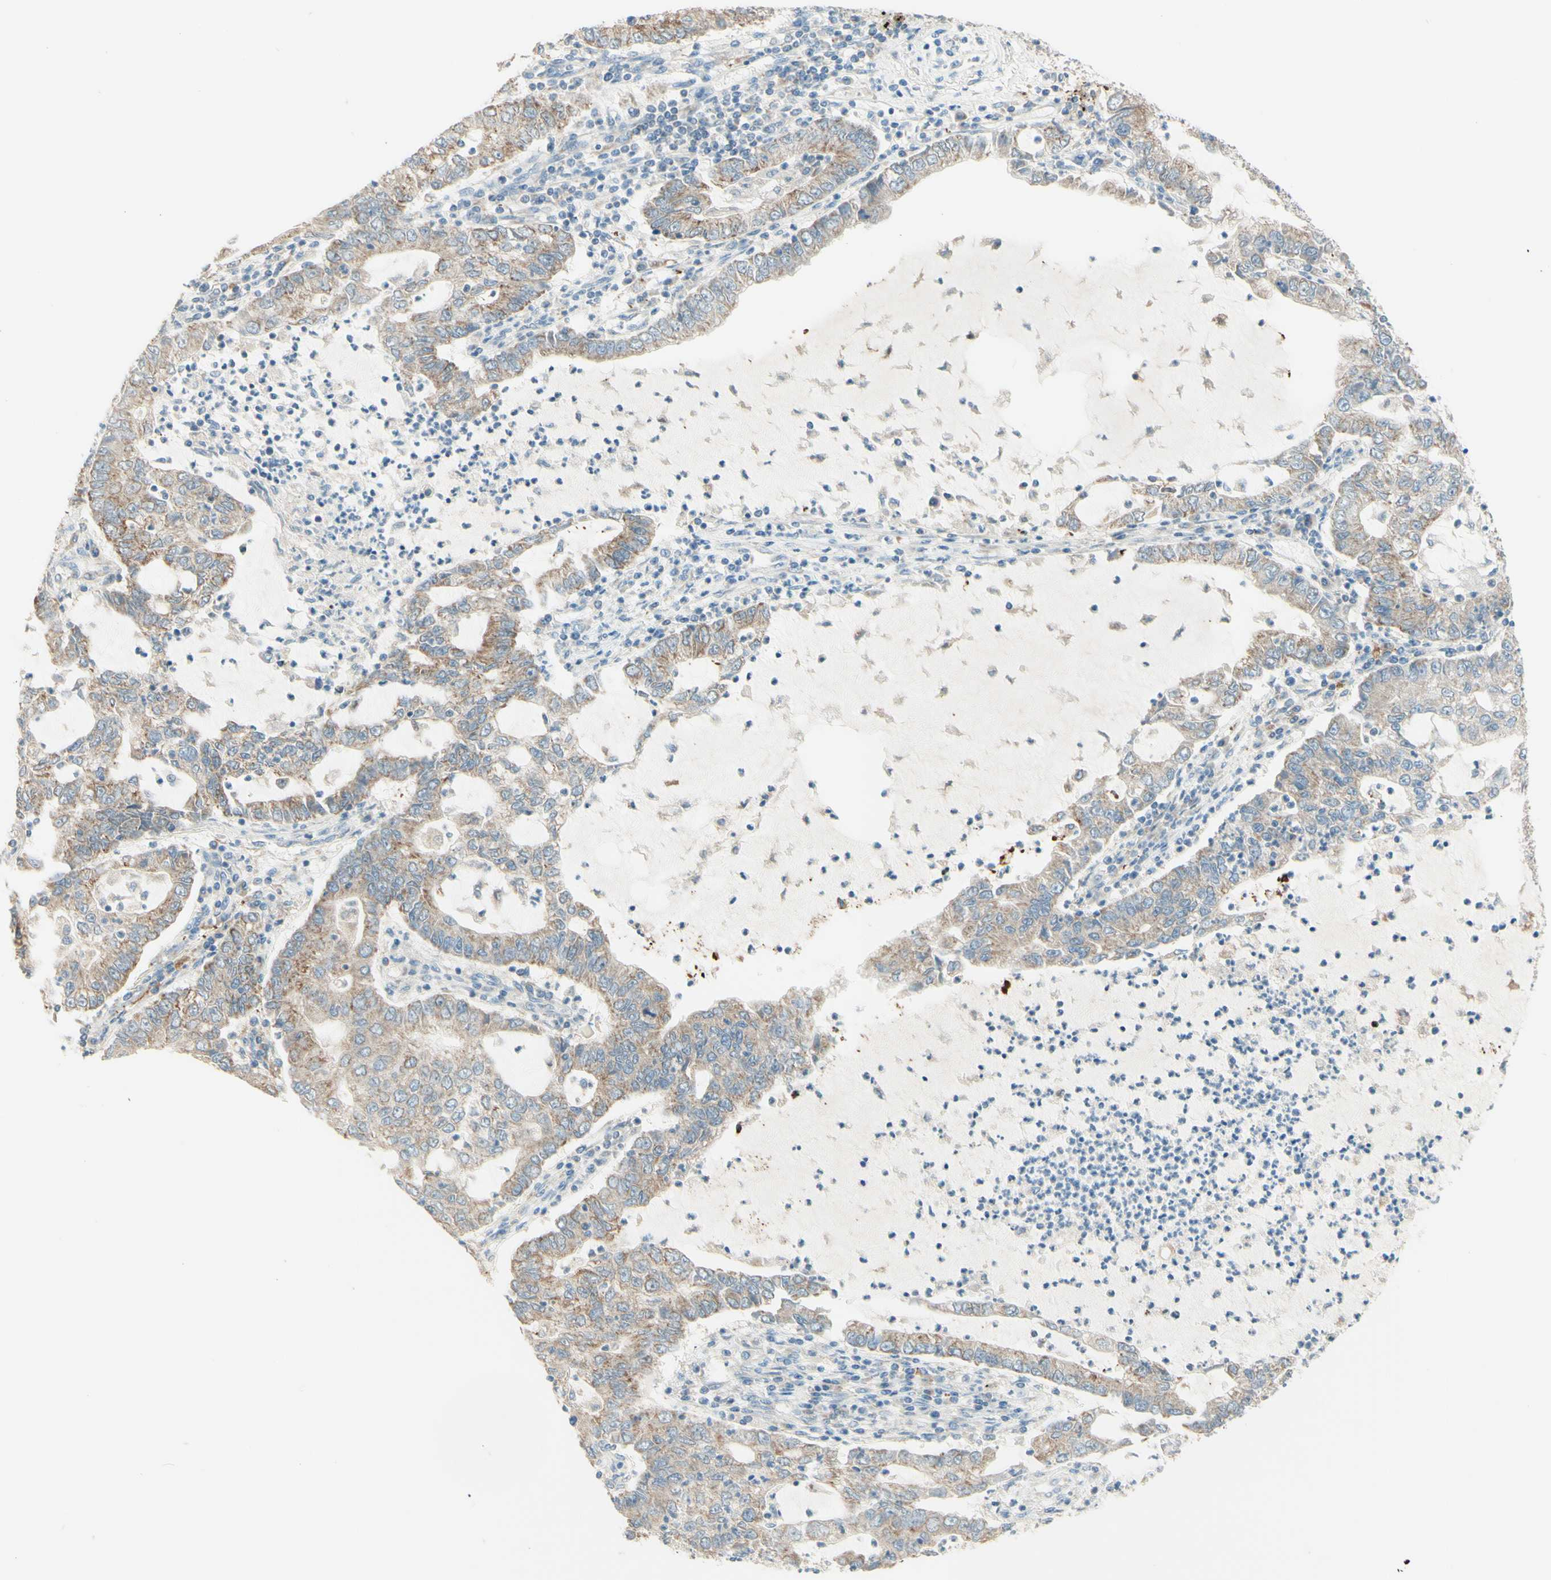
{"staining": {"intensity": "weak", "quantity": ">75%", "location": "cytoplasmic/membranous"}, "tissue": "lung cancer", "cell_type": "Tumor cells", "image_type": "cancer", "snomed": [{"axis": "morphology", "description": "Adenocarcinoma, NOS"}, {"axis": "topography", "description": "Lung"}], "caption": "Immunohistochemical staining of human lung adenocarcinoma reveals low levels of weak cytoplasmic/membranous protein staining in approximately >75% of tumor cells.", "gene": "ARMC10", "patient": {"sex": "female", "age": 51}}